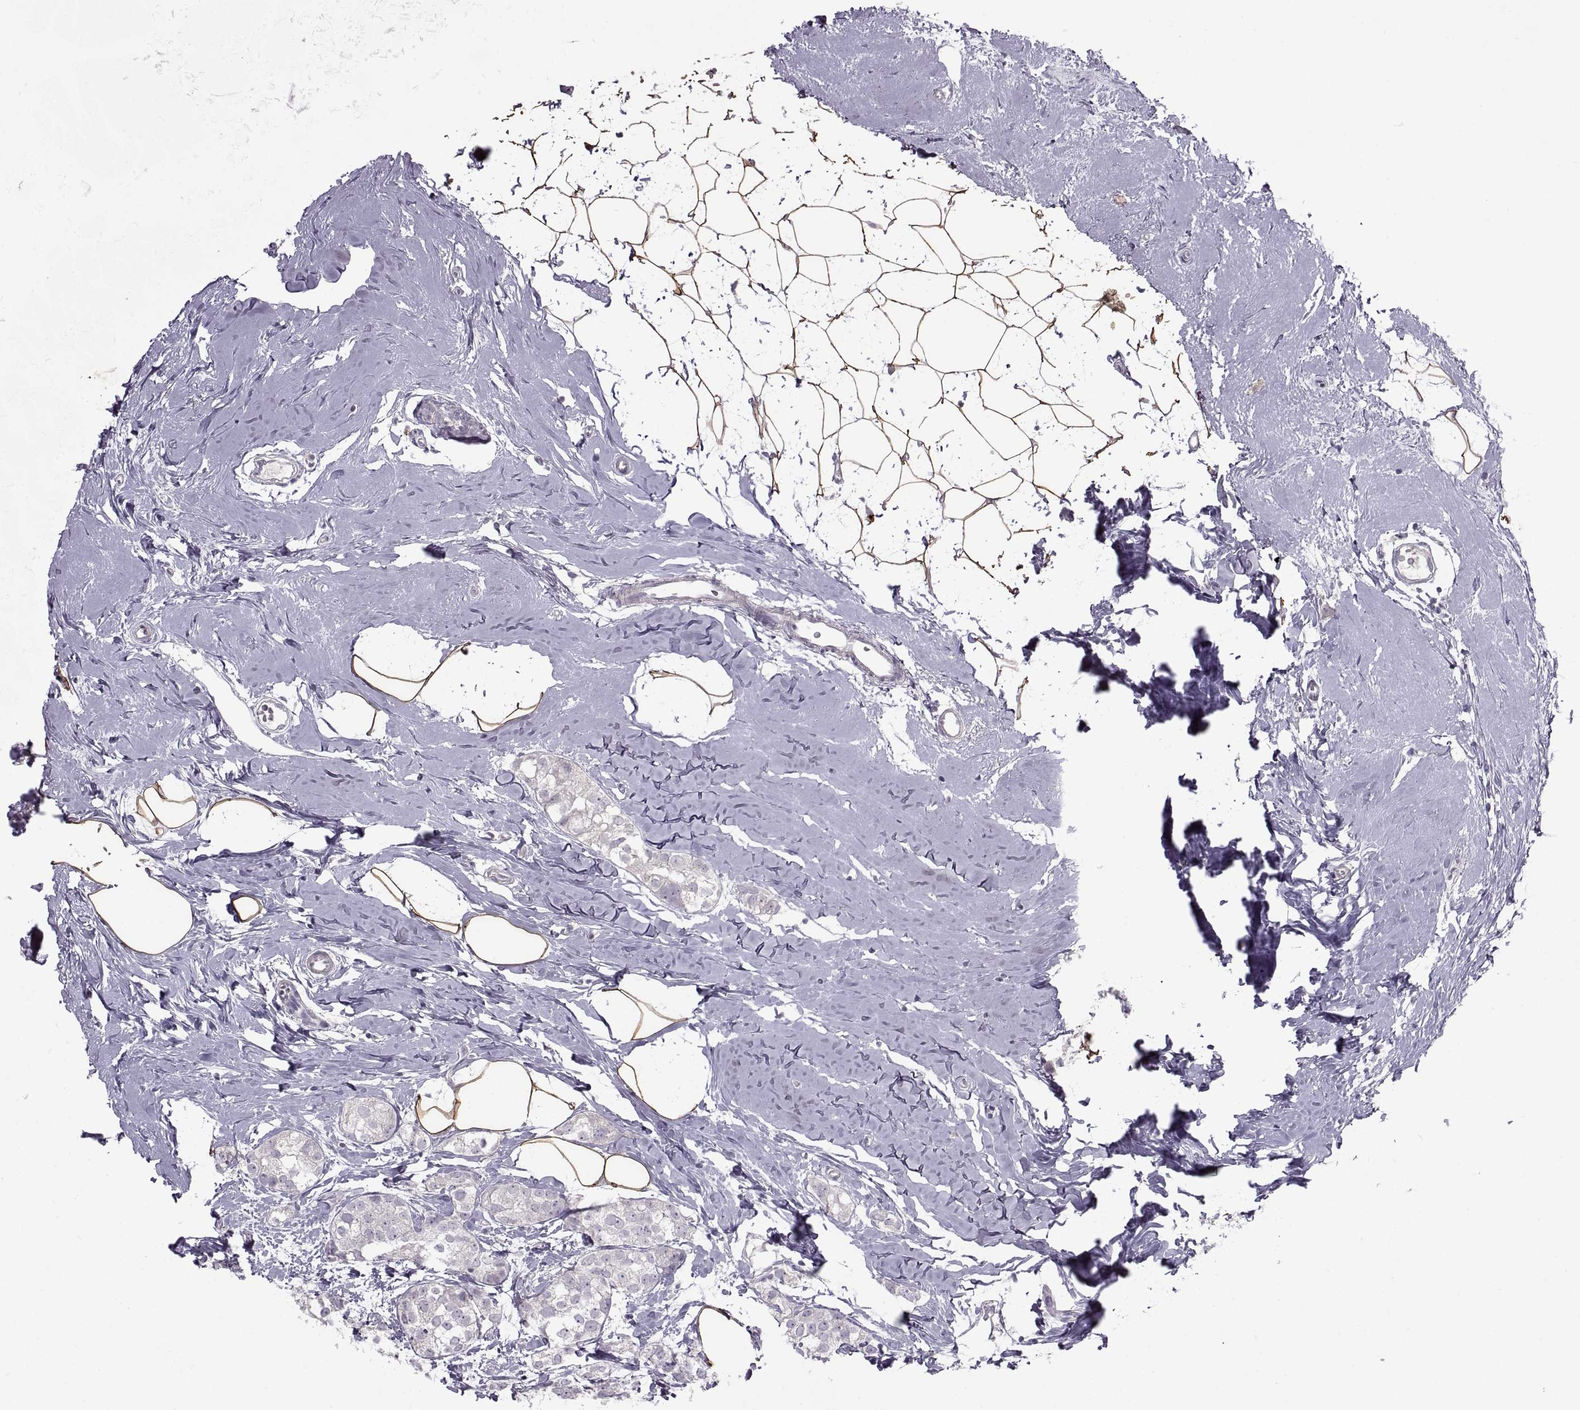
{"staining": {"intensity": "negative", "quantity": "none", "location": "none"}, "tissue": "breast cancer", "cell_type": "Tumor cells", "image_type": "cancer", "snomed": [{"axis": "morphology", "description": "Duct carcinoma"}, {"axis": "topography", "description": "Breast"}], "caption": "Human breast invasive ductal carcinoma stained for a protein using IHC exhibits no expression in tumor cells.", "gene": "BSPH1", "patient": {"sex": "female", "age": 40}}